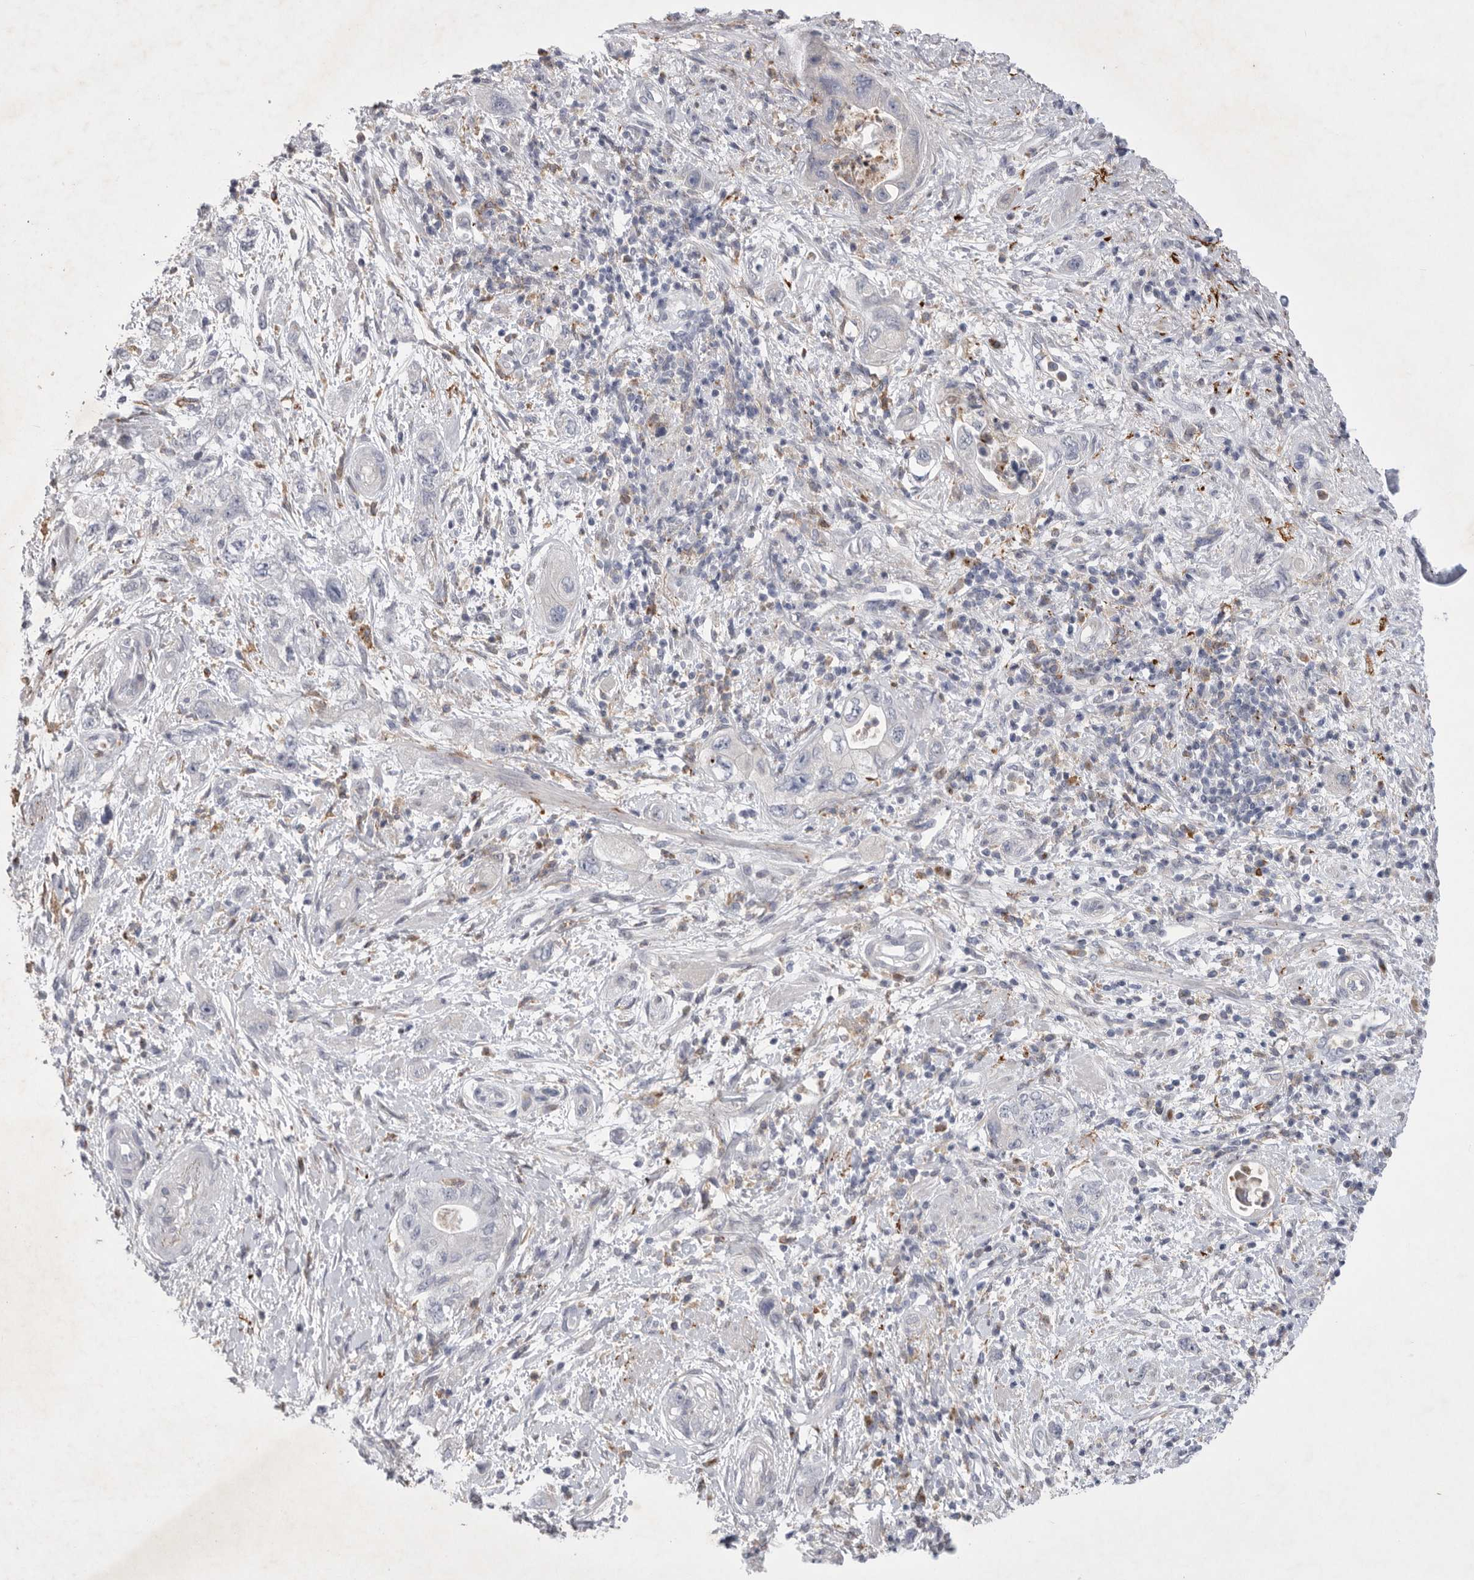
{"staining": {"intensity": "negative", "quantity": "none", "location": "none"}, "tissue": "pancreatic cancer", "cell_type": "Tumor cells", "image_type": "cancer", "snomed": [{"axis": "morphology", "description": "Adenocarcinoma, NOS"}, {"axis": "topography", "description": "Pancreas"}], "caption": "Immunohistochemical staining of pancreatic cancer reveals no significant staining in tumor cells.", "gene": "SIGLEC10", "patient": {"sex": "female", "age": 73}}